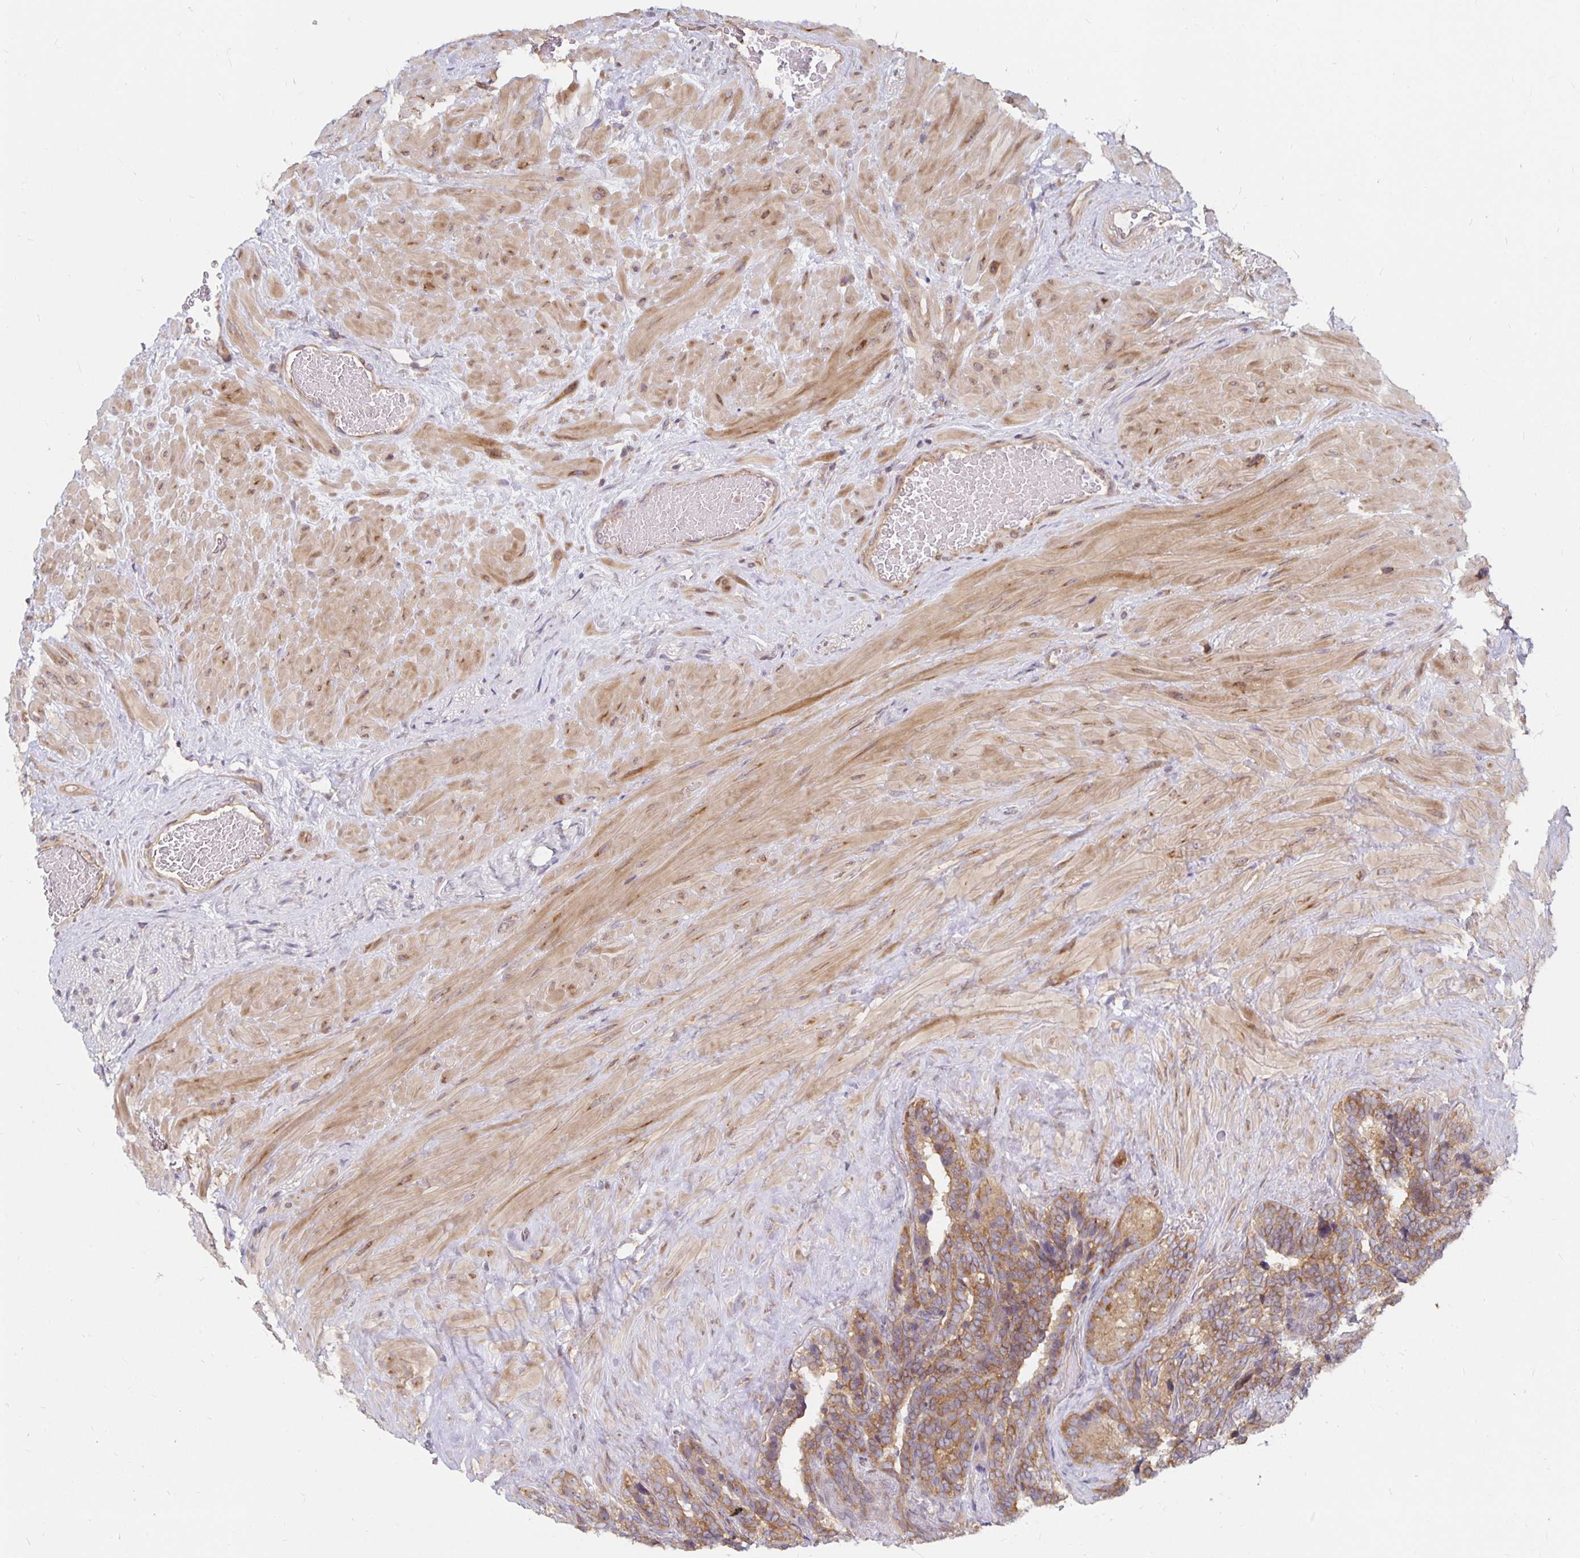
{"staining": {"intensity": "moderate", "quantity": ">75%", "location": "cytoplasmic/membranous"}, "tissue": "seminal vesicle", "cell_type": "Glandular cells", "image_type": "normal", "snomed": [{"axis": "morphology", "description": "Normal tissue, NOS"}, {"axis": "topography", "description": "Seminal veicle"}], "caption": "A high-resolution image shows immunohistochemistry staining of normal seminal vesicle, which exhibits moderate cytoplasmic/membranous staining in approximately >75% of glandular cells.", "gene": "PDAP1", "patient": {"sex": "male", "age": 60}}